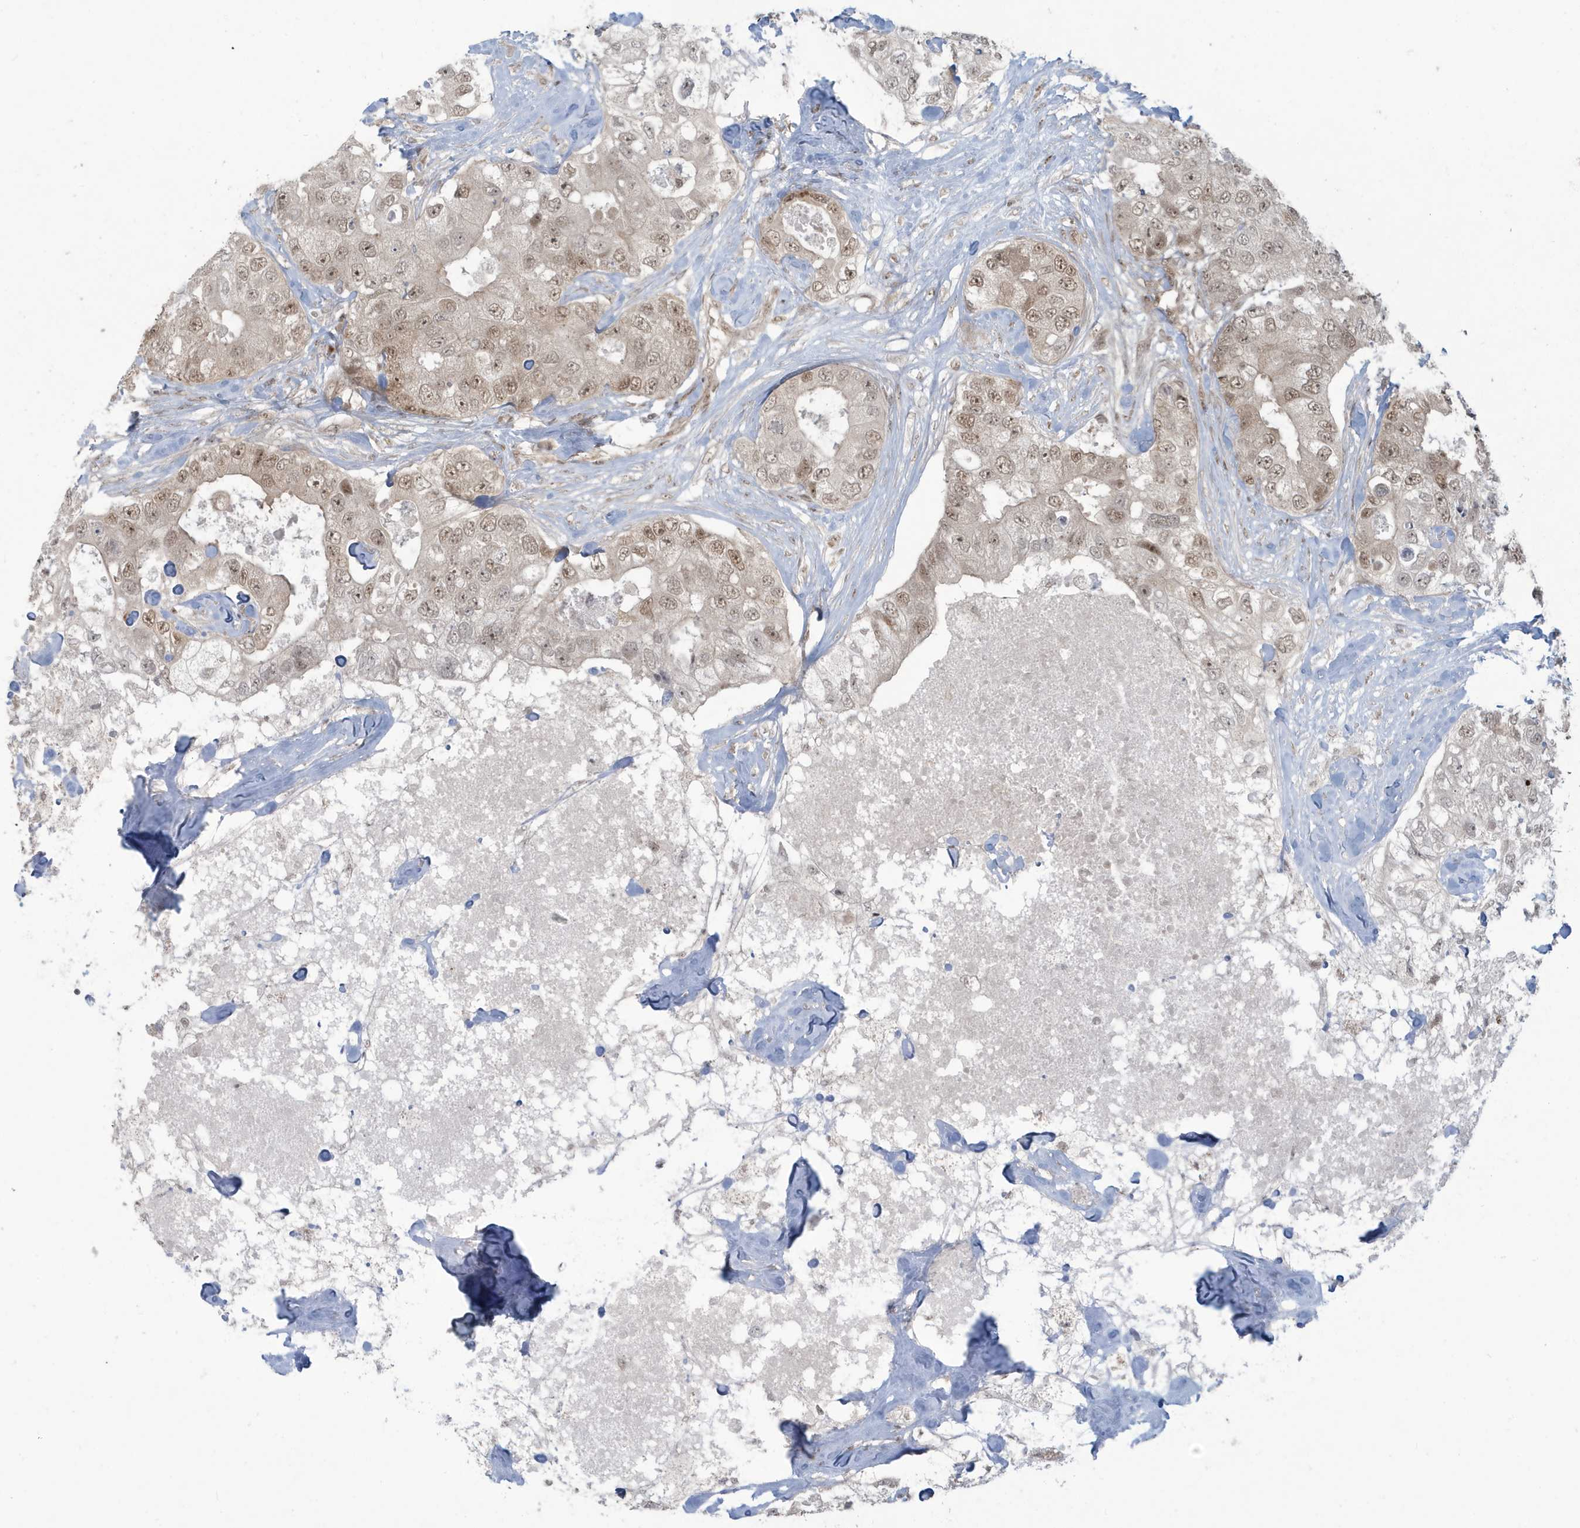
{"staining": {"intensity": "weak", "quantity": ">75%", "location": "nuclear"}, "tissue": "breast cancer", "cell_type": "Tumor cells", "image_type": "cancer", "snomed": [{"axis": "morphology", "description": "Duct carcinoma"}, {"axis": "topography", "description": "Breast"}], "caption": "Intraductal carcinoma (breast) stained with a brown dye demonstrates weak nuclear positive positivity in approximately >75% of tumor cells.", "gene": "C1orf52", "patient": {"sex": "female", "age": 62}}